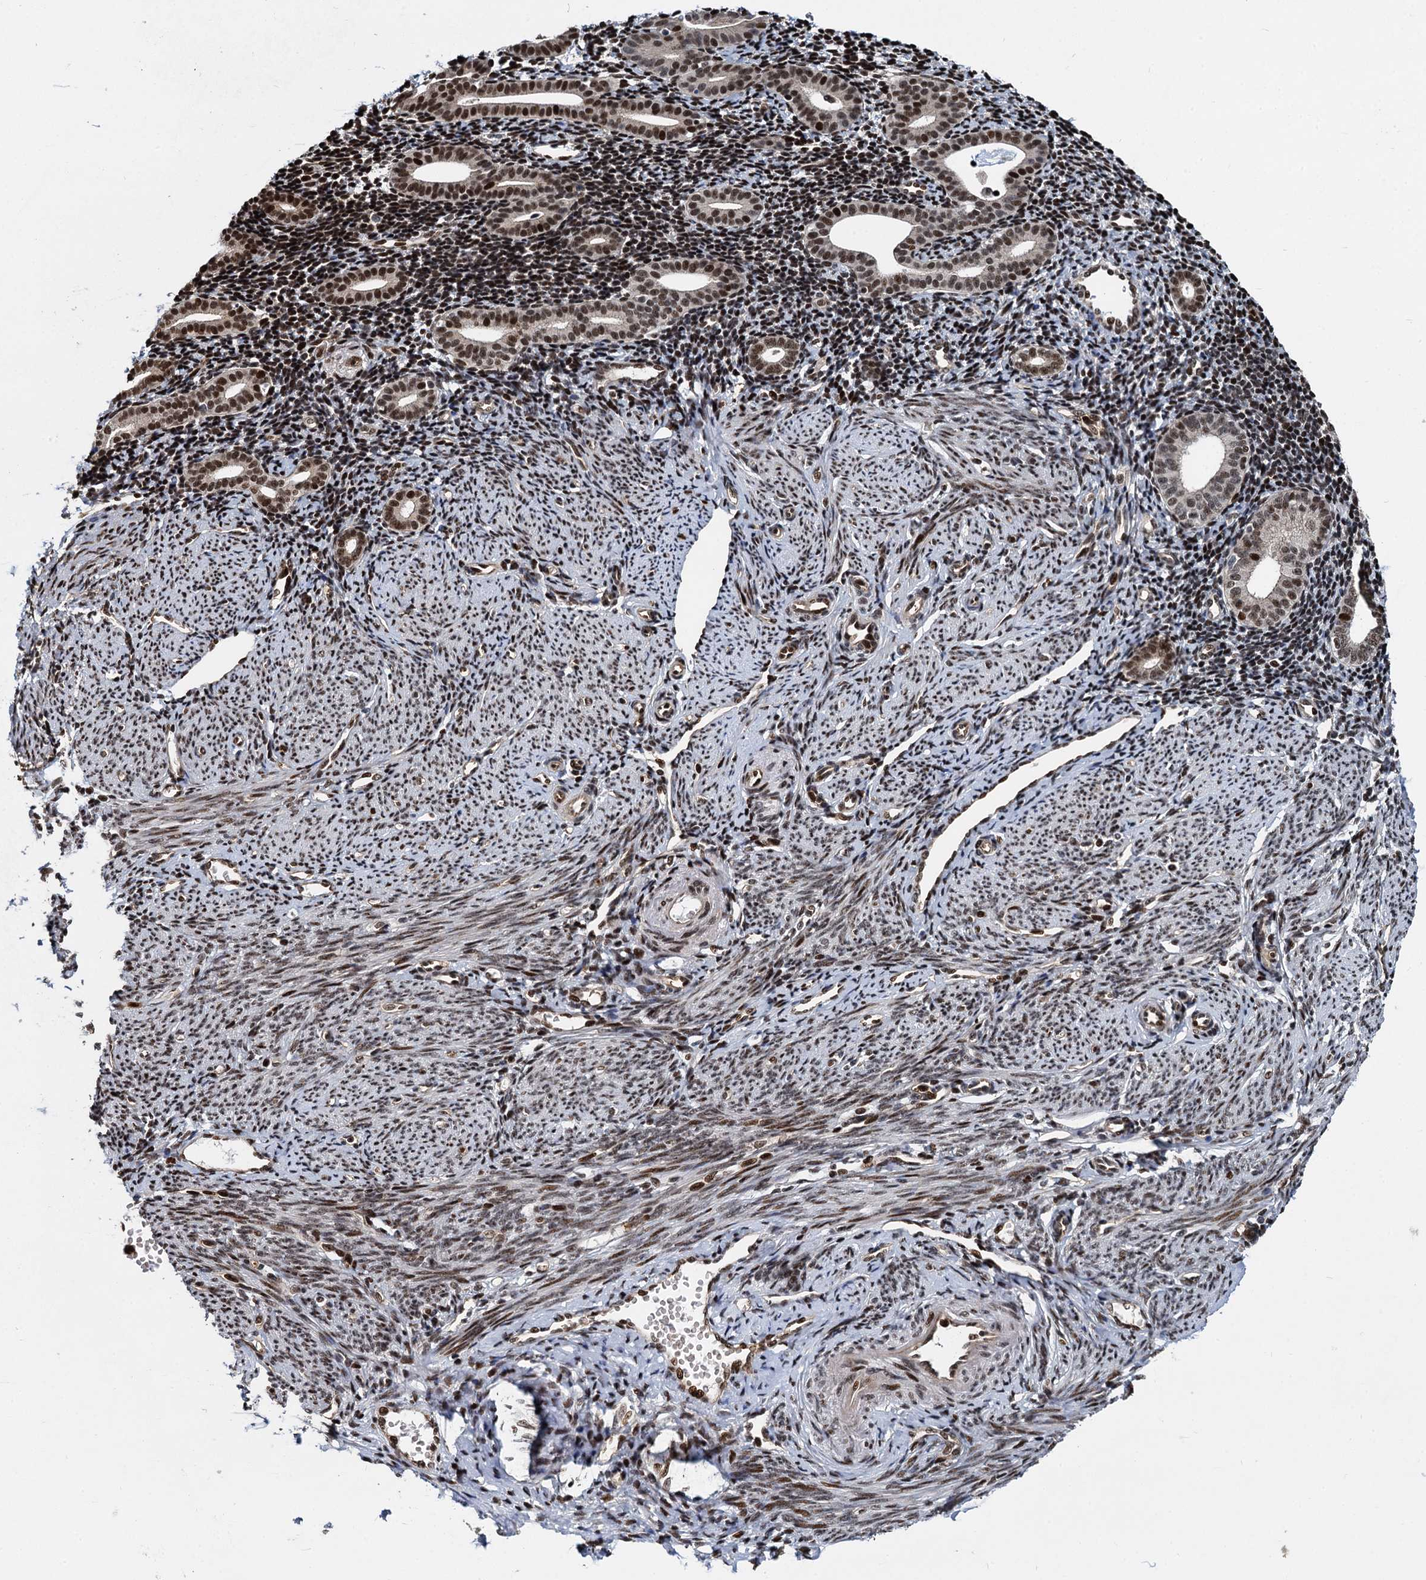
{"staining": {"intensity": "moderate", "quantity": ">75%", "location": "nuclear"}, "tissue": "endometrium", "cell_type": "Cells in endometrial stroma", "image_type": "normal", "snomed": [{"axis": "morphology", "description": "Normal tissue, NOS"}, {"axis": "topography", "description": "Endometrium"}], "caption": "High-power microscopy captured an immunohistochemistry photomicrograph of normal endometrium, revealing moderate nuclear positivity in about >75% of cells in endometrial stroma. Ihc stains the protein of interest in brown and the nuclei are stained blue.", "gene": "ANKRD49", "patient": {"sex": "female", "age": 56}}